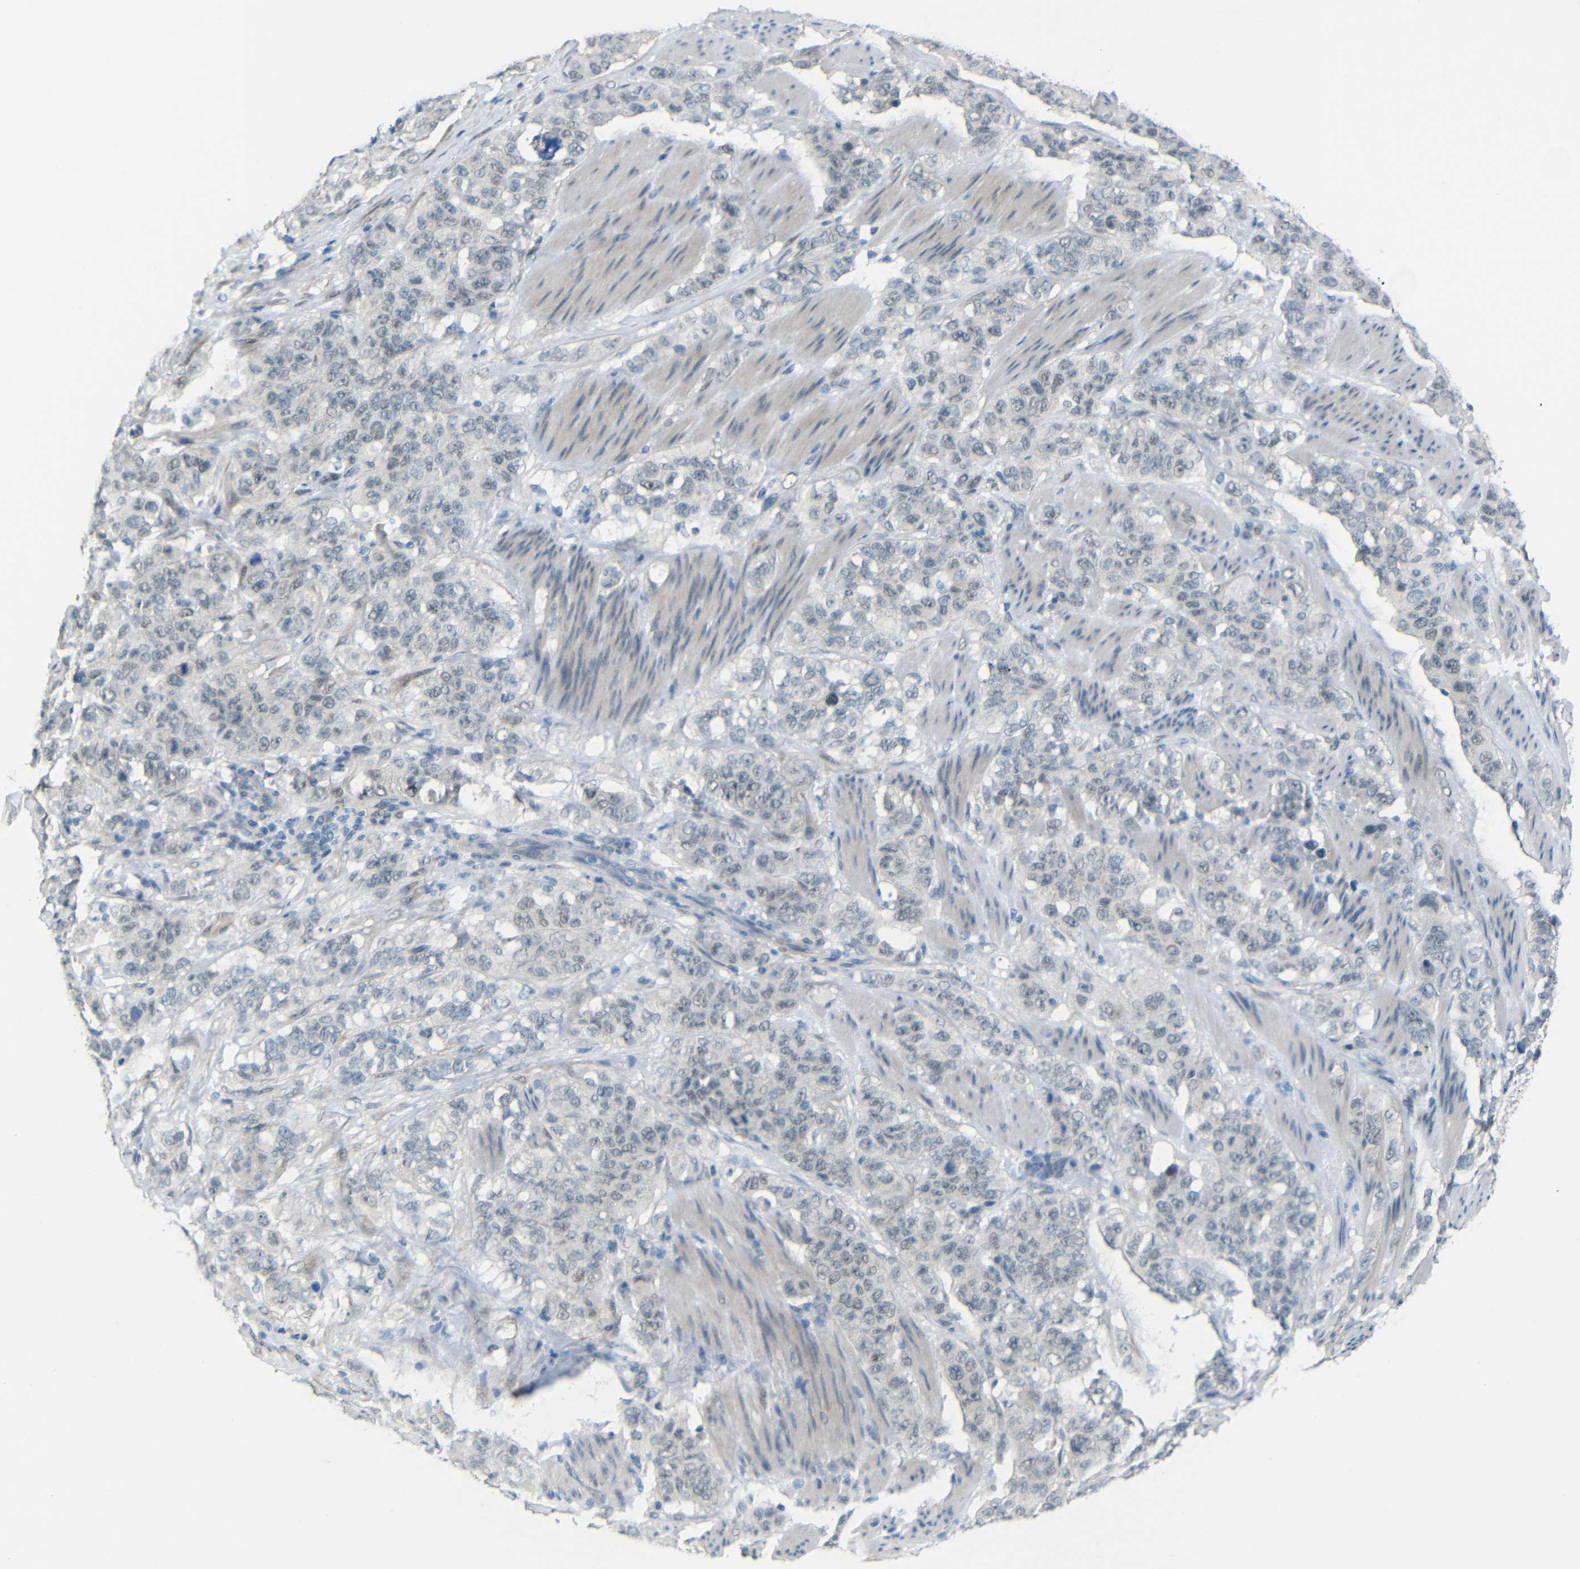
{"staining": {"intensity": "negative", "quantity": "none", "location": "none"}, "tissue": "stomach cancer", "cell_type": "Tumor cells", "image_type": "cancer", "snomed": [{"axis": "morphology", "description": "Adenocarcinoma, NOS"}, {"axis": "topography", "description": "Stomach"}], "caption": "Protein analysis of adenocarcinoma (stomach) shows no significant staining in tumor cells. (DAB (3,3'-diaminobenzidine) immunohistochemistry with hematoxylin counter stain).", "gene": "GPR158", "patient": {"sex": "male", "age": 48}}